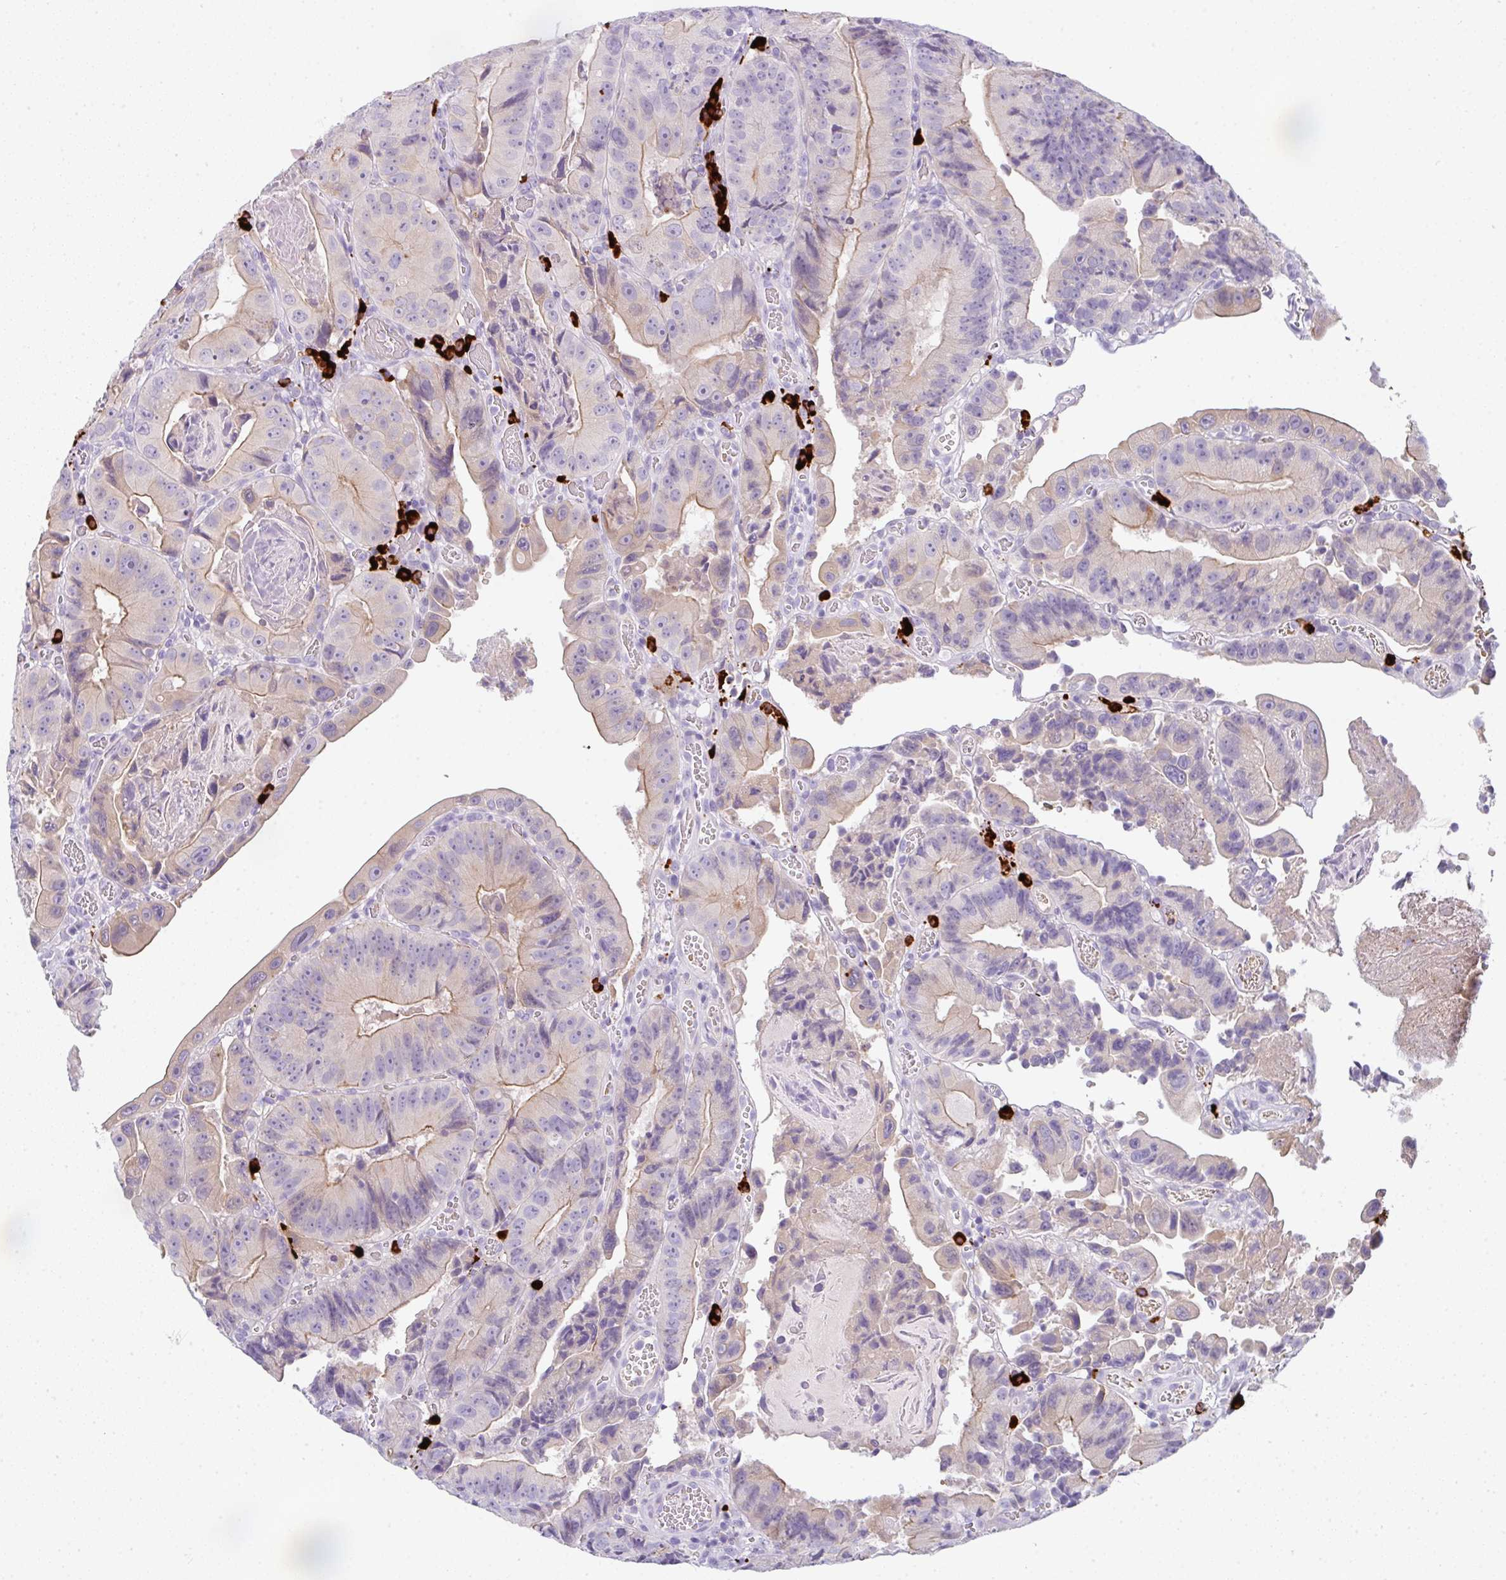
{"staining": {"intensity": "moderate", "quantity": "<25%", "location": "cytoplasmic/membranous"}, "tissue": "colorectal cancer", "cell_type": "Tumor cells", "image_type": "cancer", "snomed": [{"axis": "morphology", "description": "Adenocarcinoma, NOS"}, {"axis": "topography", "description": "Colon"}], "caption": "The photomicrograph displays a brown stain indicating the presence of a protein in the cytoplasmic/membranous of tumor cells in colorectal cancer (adenocarcinoma).", "gene": "CACNA1S", "patient": {"sex": "female", "age": 86}}